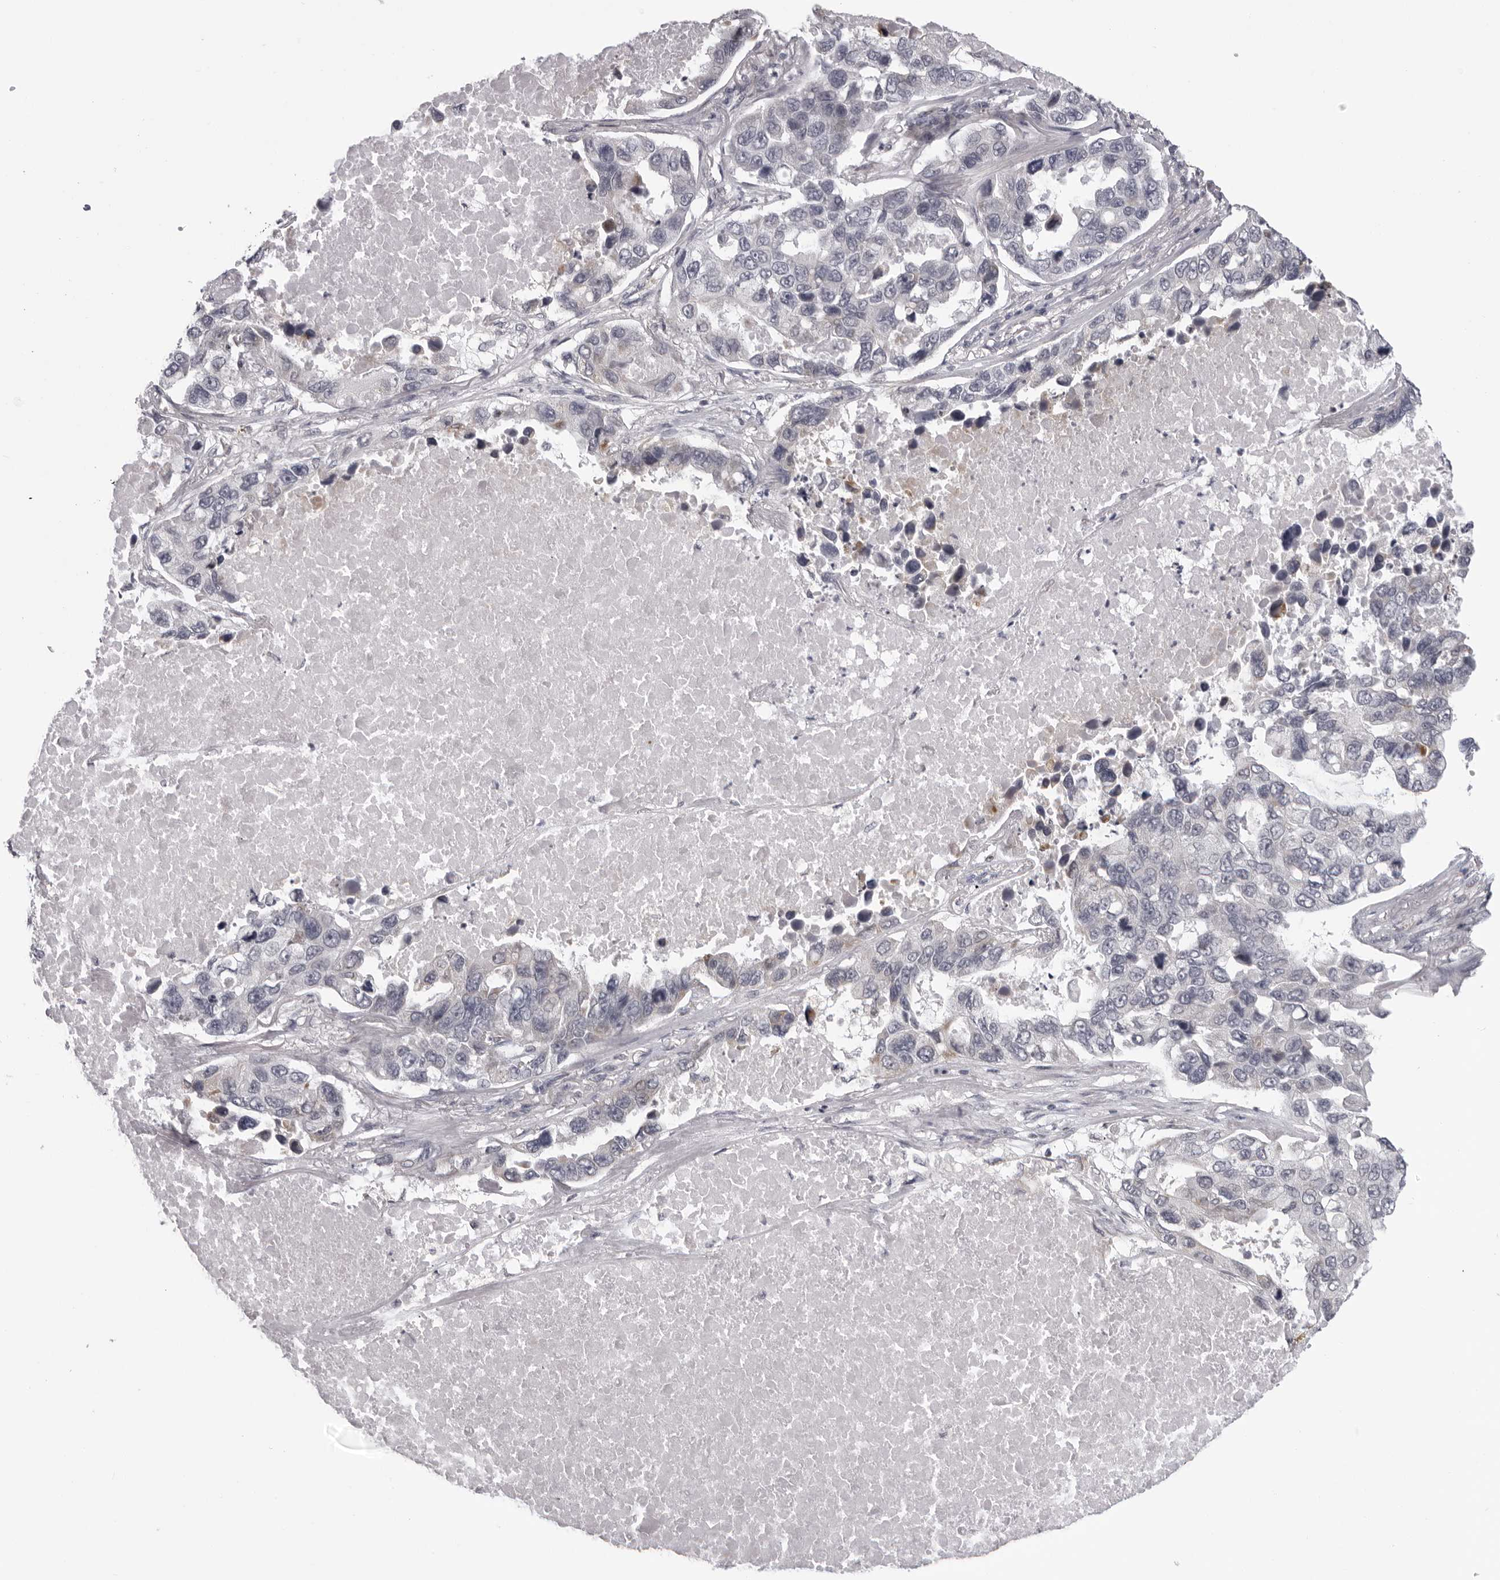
{"staining": {"intensity": "negative", "quantity": "none", "location": "none"}, "tissue": "lung cancer", "cell_type": "Tumor cells", "image_type": "cancer", "snomed": [{"axis": "morphology", "description": "Adenocarcinoma, NOS"}, {"axis": "topography", "description": "Lung"}], "caption": "High magnification brightfield microscopy of lung cancer (adenocarcinoma) stained with DAB (3,3'-diaminobenzidine) (brown) and counterstained with hematoxylin (blue): tumor cells show no significant staining.", "gene": "MAPK12", "patient": {"sex": "male", "age": 64}}